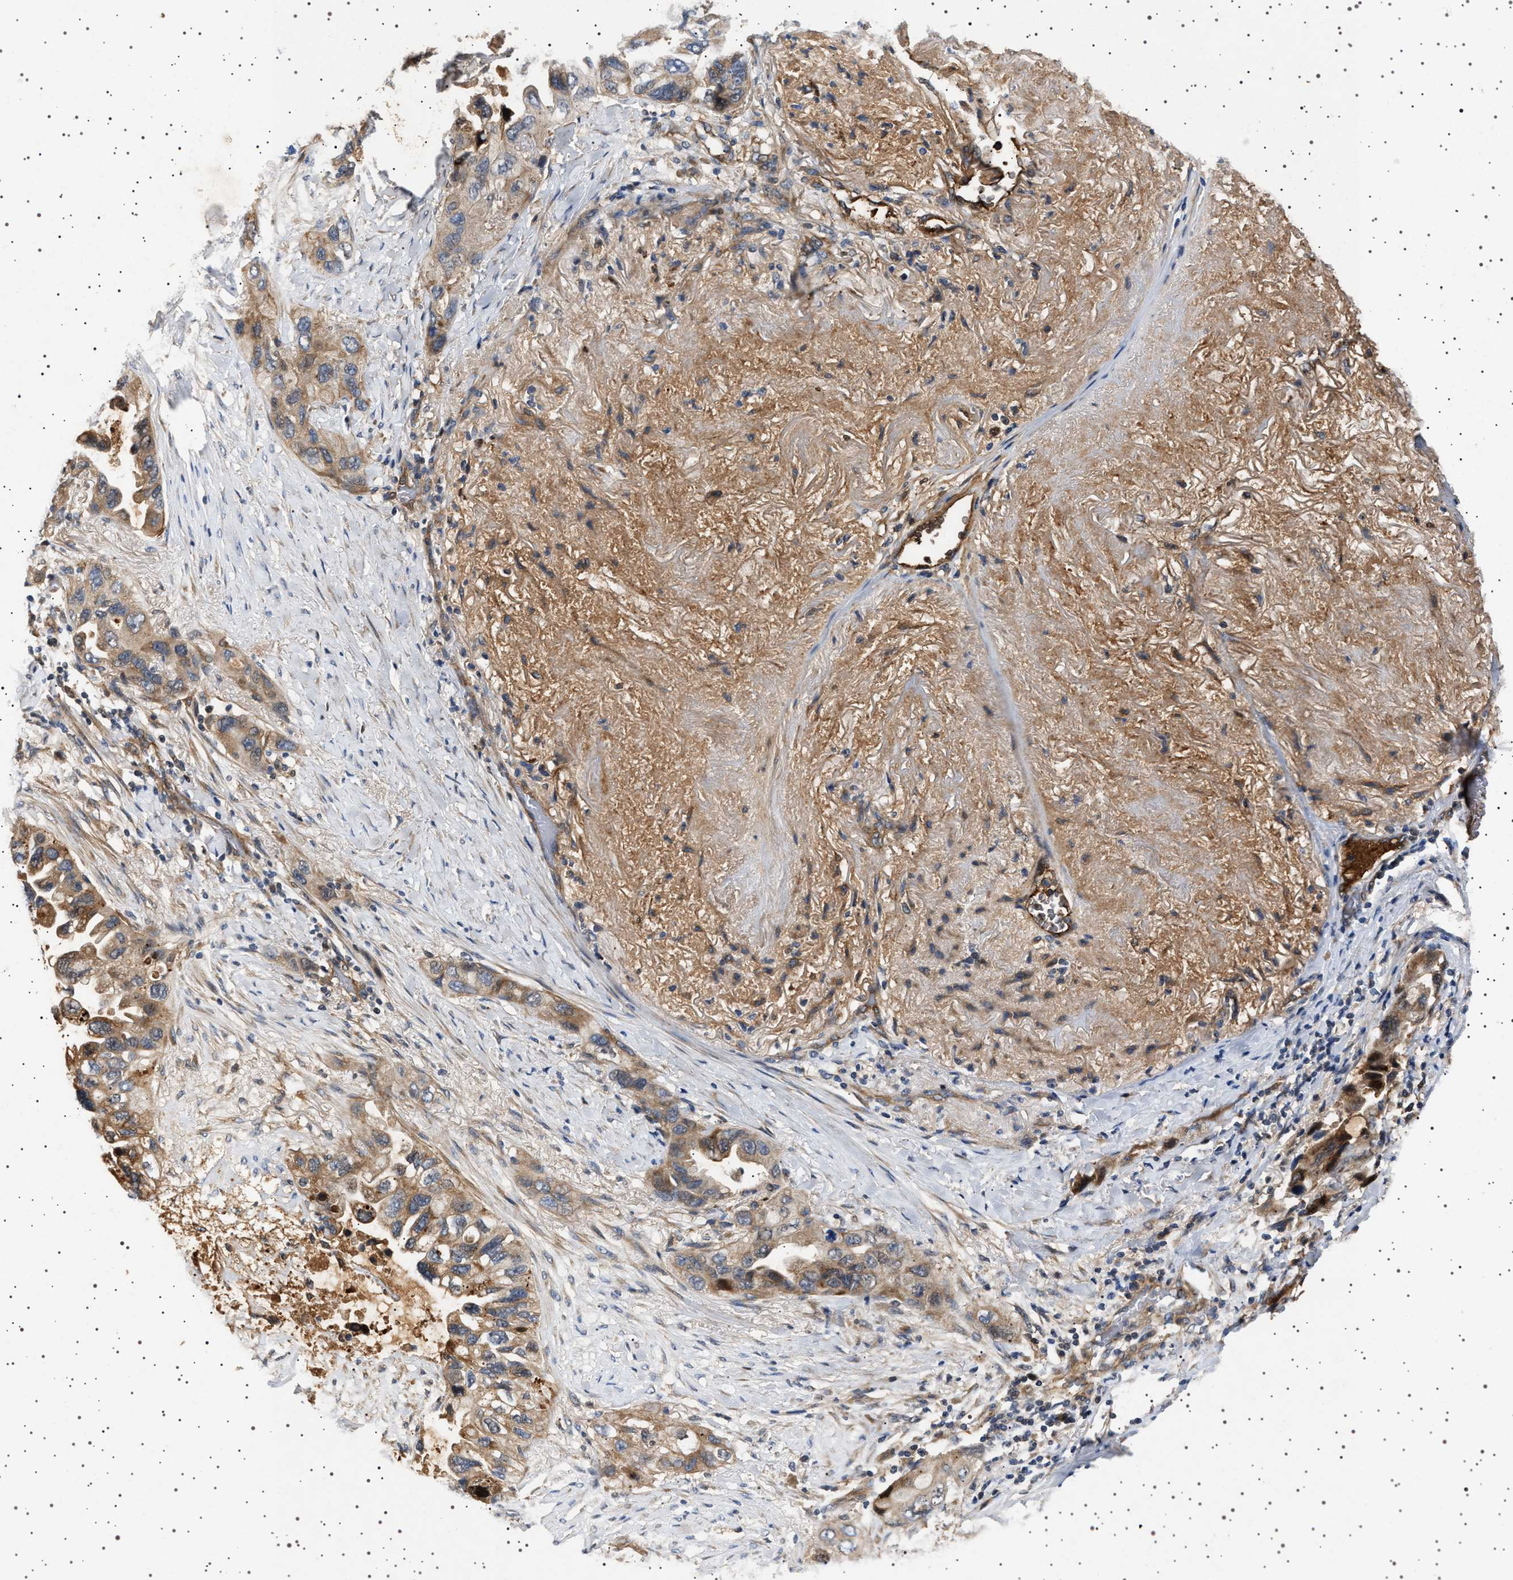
{"staining": {"intensity": "moderate", "quantity": ">75%", "location": "cytoplasmic/membranous"}, "tissue": "lung cancer", "cell_type": "Tumor cells", "image_type": "cancer", "snomed": [{"axis": "morphology", "description": "Squamous cell carcinoma, NOS"}, {"axis": "topography", "description": "Lung"}], "caption": "Protein analysis of lung cancer (squamous cell carcinoma) tissue demonstrates moderate cytoplasmic/membranous positivity in approximately >75% of tumor cells.", "gene": "FICD", "patient": {"sex": "female", "age": 73}}